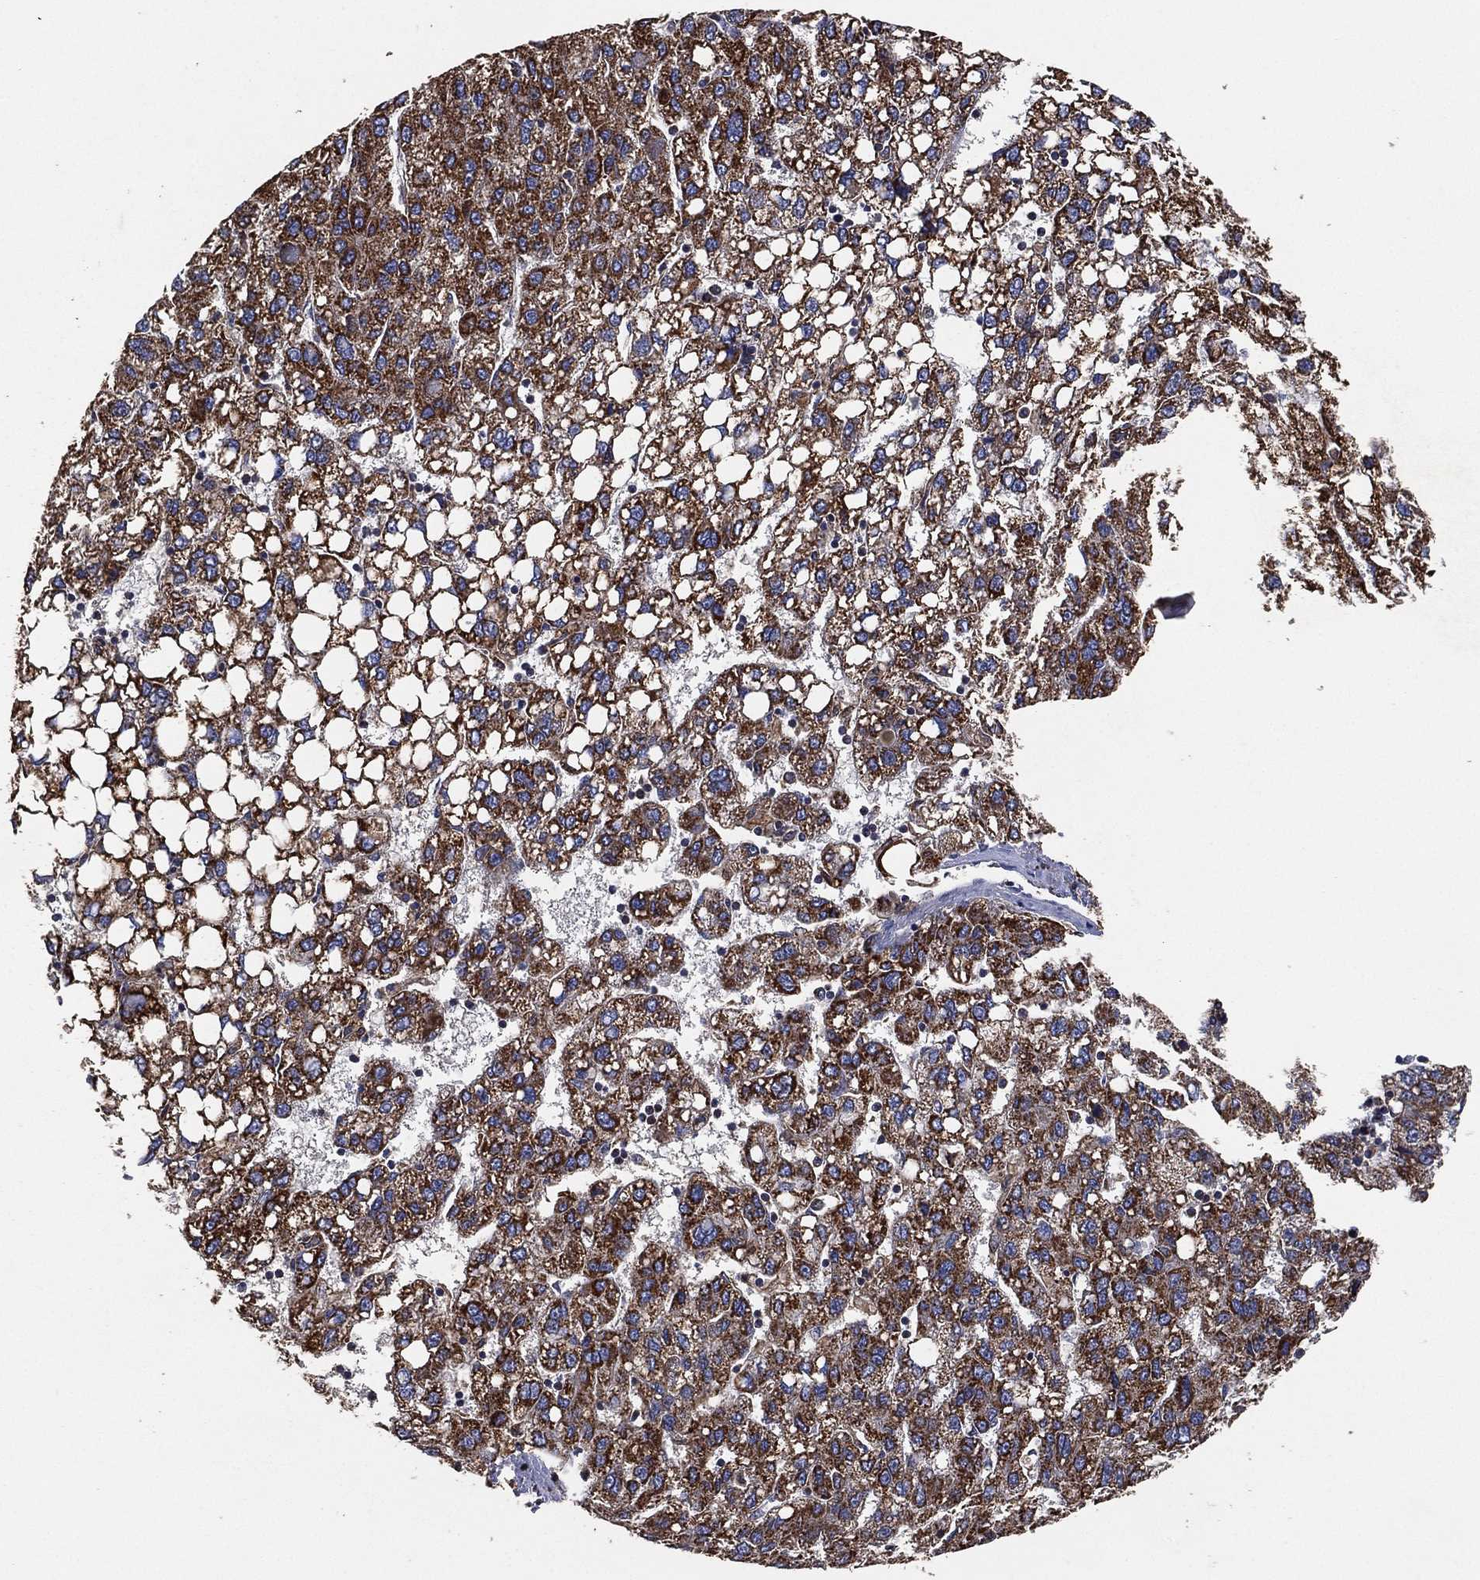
{"staining": {"intensity": "strong", "quantity": "25%-75%", "location": "cytoplasmic/membranous"}, "tissue": "liver cancer", "cell_type": "Tumor cells", "image_type": "cancer", "snomed": [{"axis": "morphology", "description": "Carcinoma, Hepatocellular, NOS"}, {"axis": "topography", "description": "Liver"}], "caption": "A micrograph of human hepatocellular carcinoma (liver) stained for a protein displays strong cytoplasmic/membranous brown staining in tumor cells. (brown staining indicates protein expression, while blue staining denotes nuclei).", "gene": "LIMD1", "patient": {"sex": "female", "age": 82}}